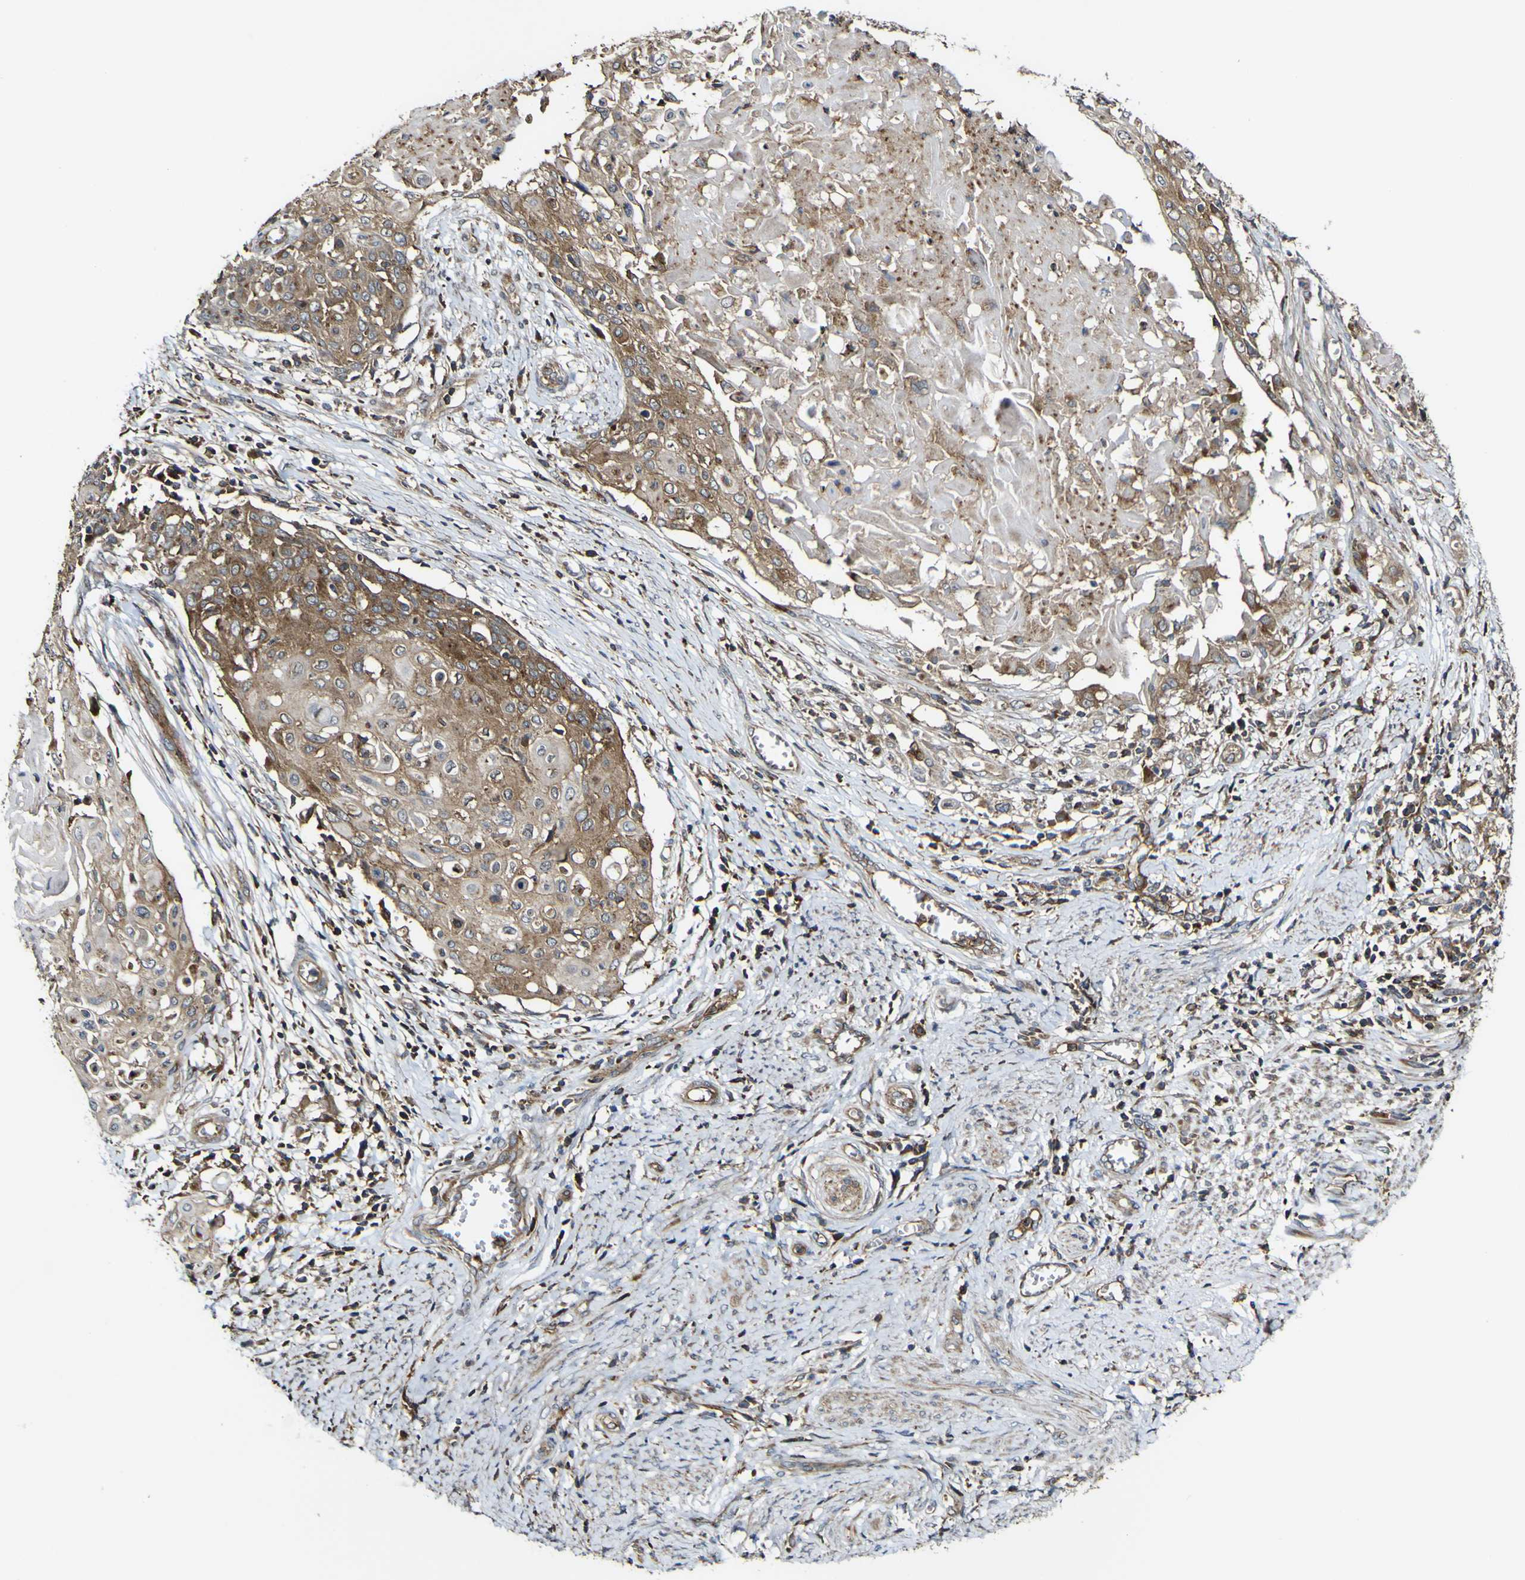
{"staining": {"intensity": "moderate", "quantity": ">75%", "location": "cytoplasmic/membranous"}, "tissue": "cervical cancer", "cell_type": "Tumor cells", "image_type": "cancer", "snomed": [{"axis": "morphology", "description": "Squamous cell carcinoma, NOS"}, {"axis": "topography", "description": "Cervix"}], "caption": "Protein expression analysis of cervical squamous cell carcinoma reveals moderate cytoplasmic/membranous staining in approximately >75% of tumor cells.", "gene": "TNIK", "patient": {"sex": "female", "age": 39}}